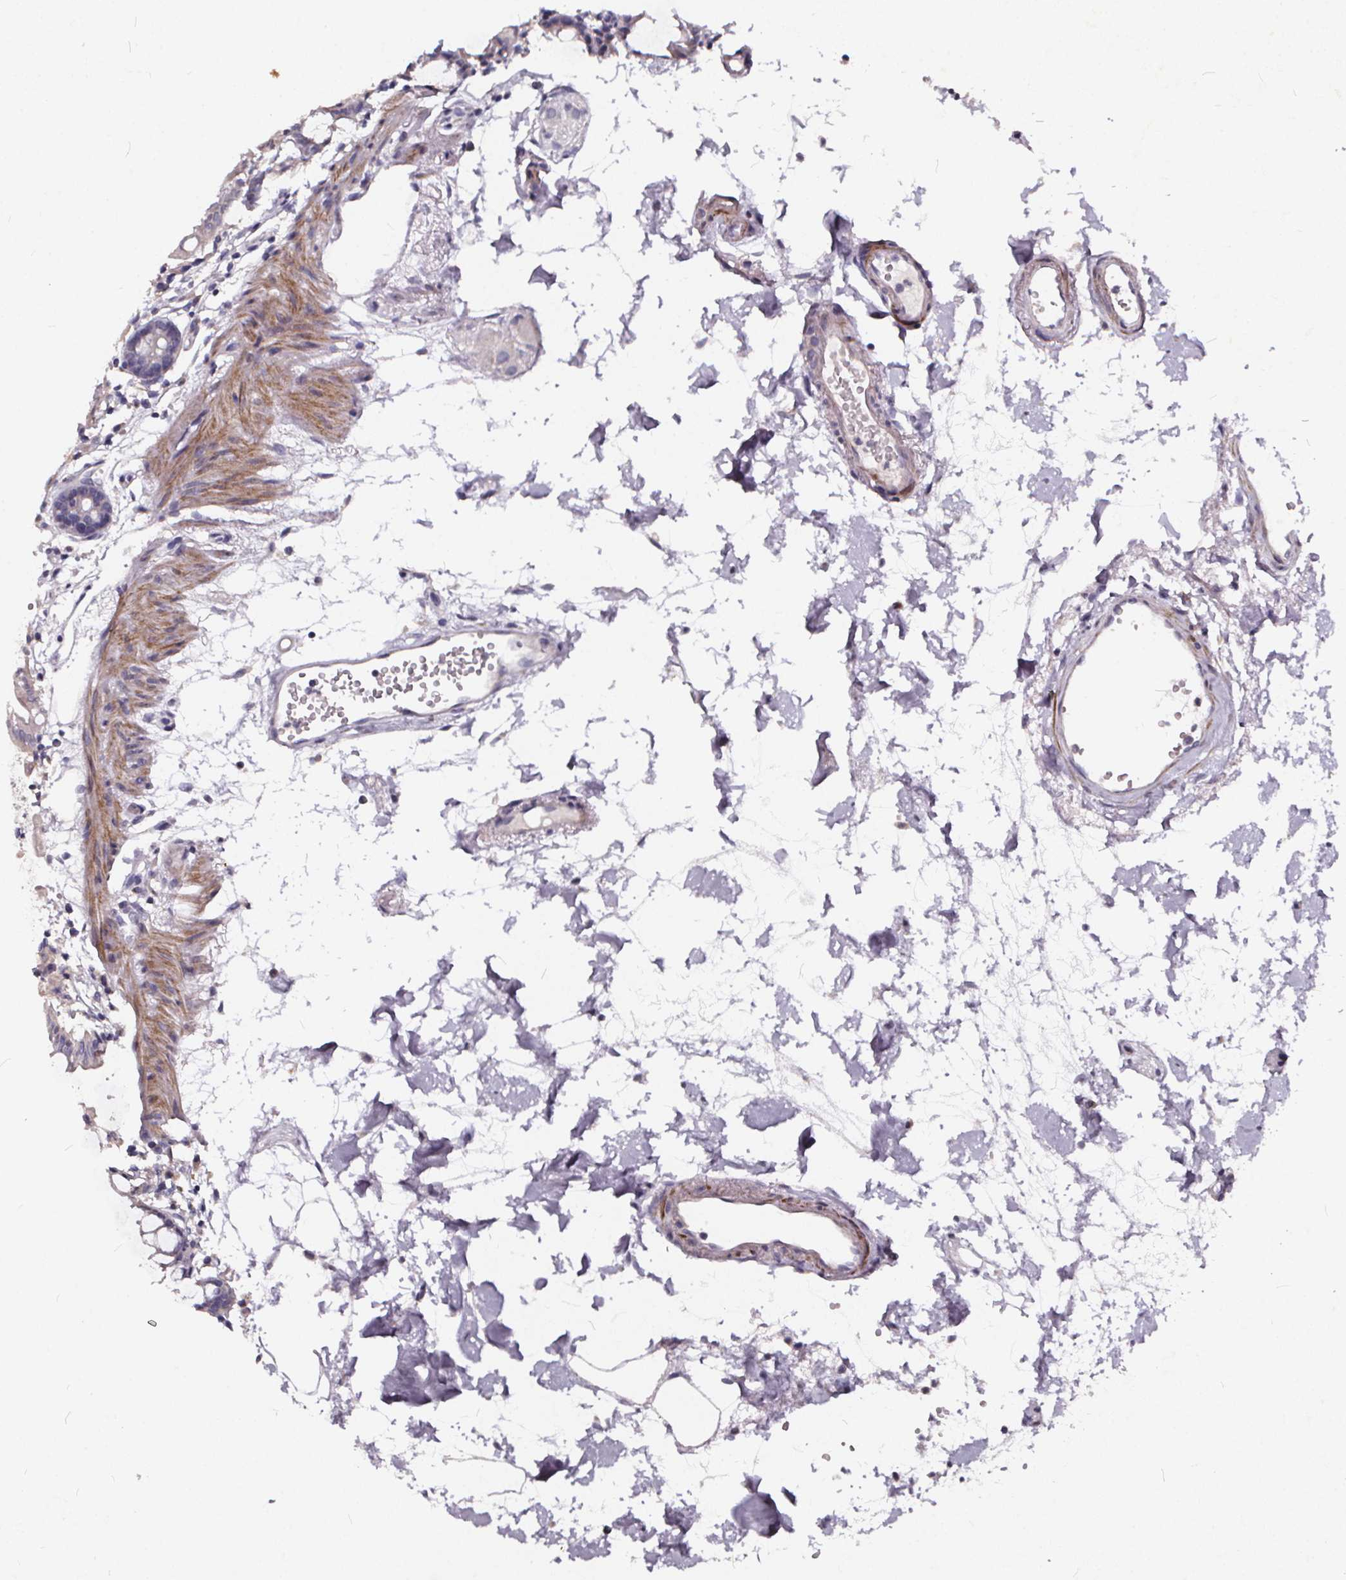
{"staining": {"intensity": "negative", "quantity": "none", "location": "none"}, "tissue": "colon", "cell_type": "Endothelial cells", "image_type": "normal", "snomed": [{"axis": "morphology", "description": "Normal tissue, NOS"}, {"axis": "topography", "description": "Colon"}], "caption": "The histopathology image shows no significant positivity in endothelial cells of colon.", "gene": "TSPAN14", "patient": {"sex": "female", "age": 84}}